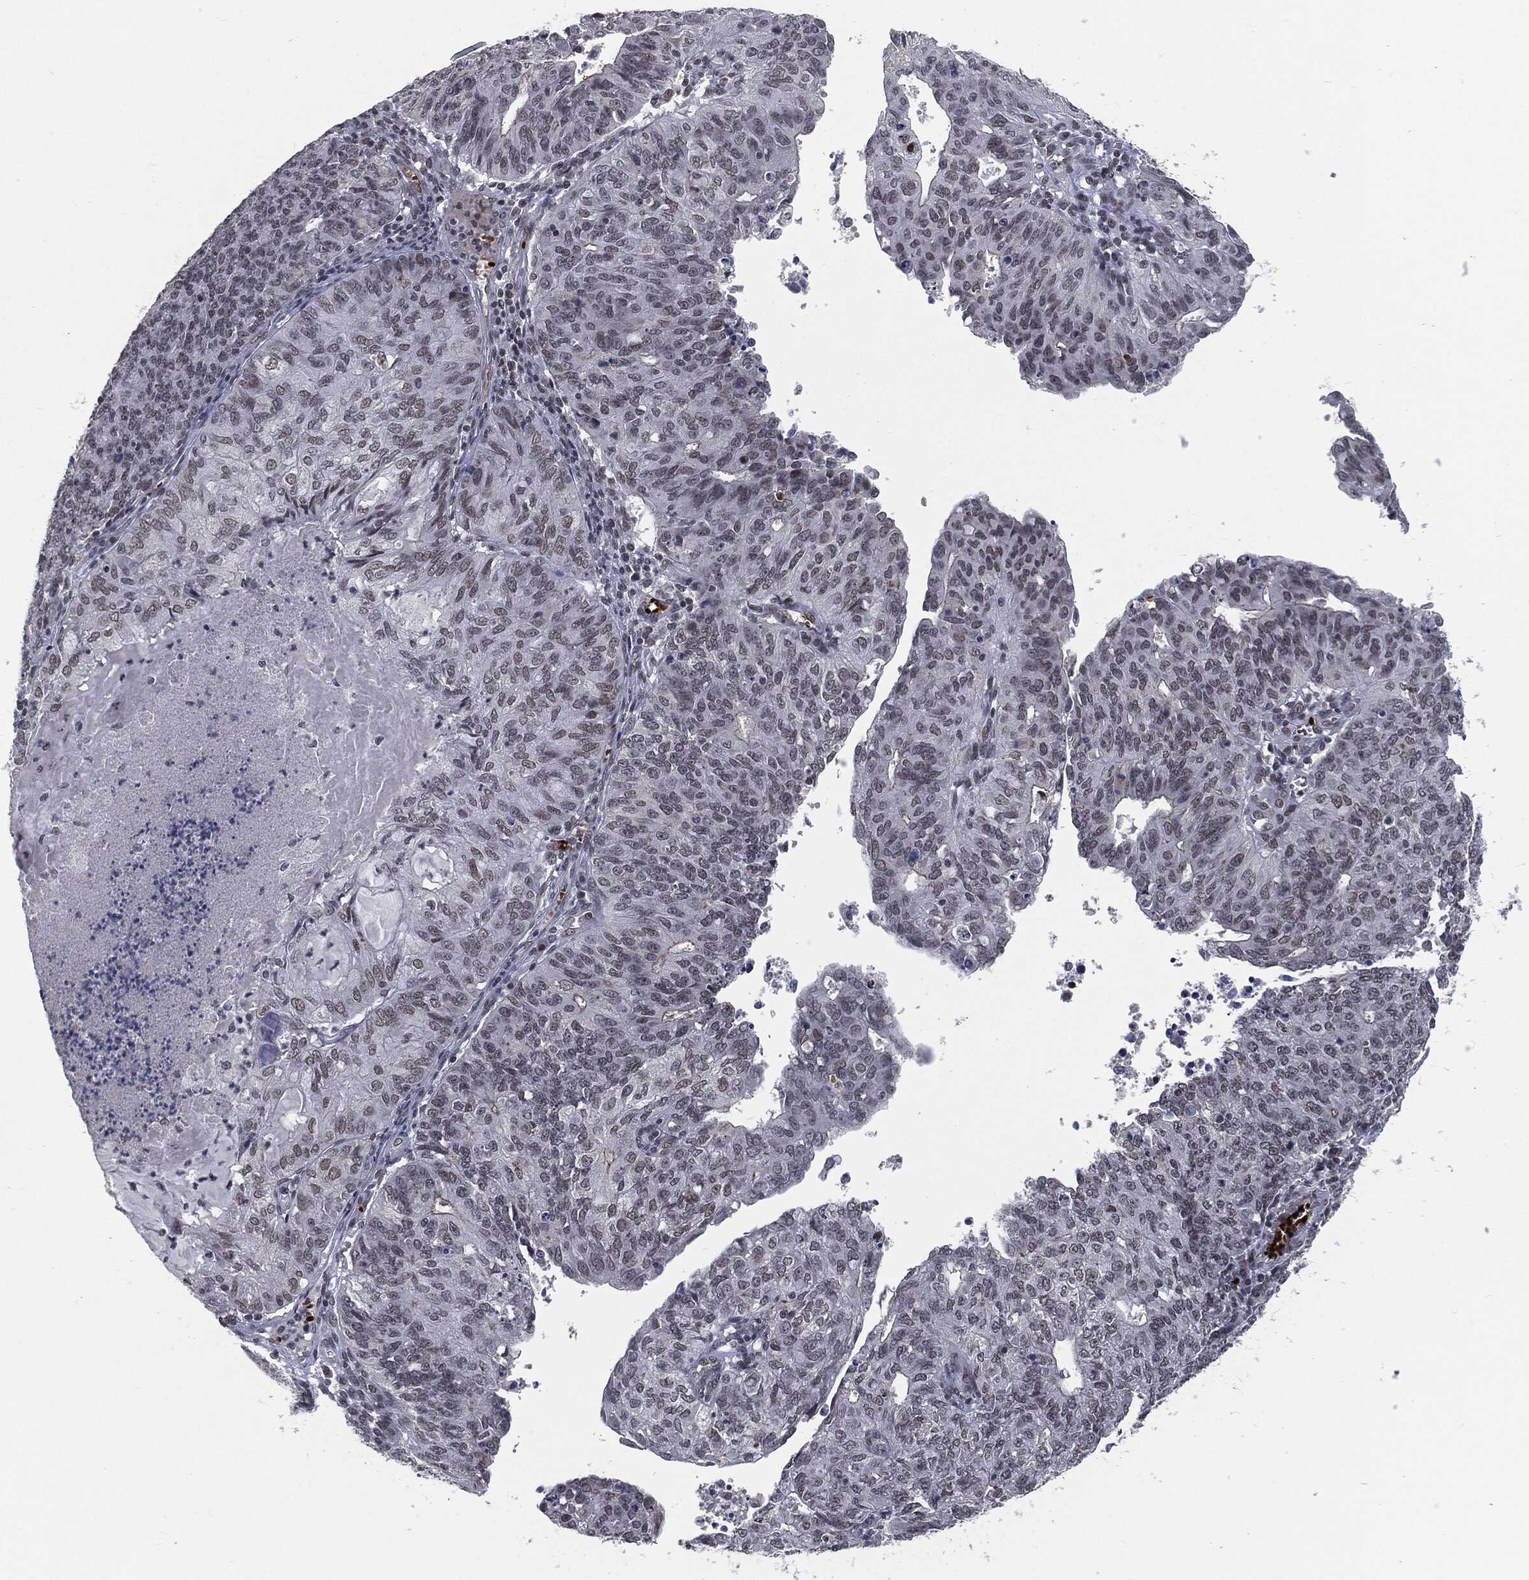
{"staining": {"intensity": "weak", "quantity": "<25%", "location": "nuclear"}, "tissue": "endometrial cancer", "cell_type": "Tumor cells", "image_type": "cancer", "snomed": [{"axis": "morphology", "description": "Adenocarcinoma, NOS"}, {"axis": "topography", "description": "Endometrium"}], "caption": "Immunohistochemical staining of human adenocarcinoma (endometrial) displays no significant staining in tumor cells. The staining is performed using DAB brown chromogen with nuclei counter-stained in using hematoxylin.", "gene": "ANXA1", "patient": {"sex": "female", "age": 82}}